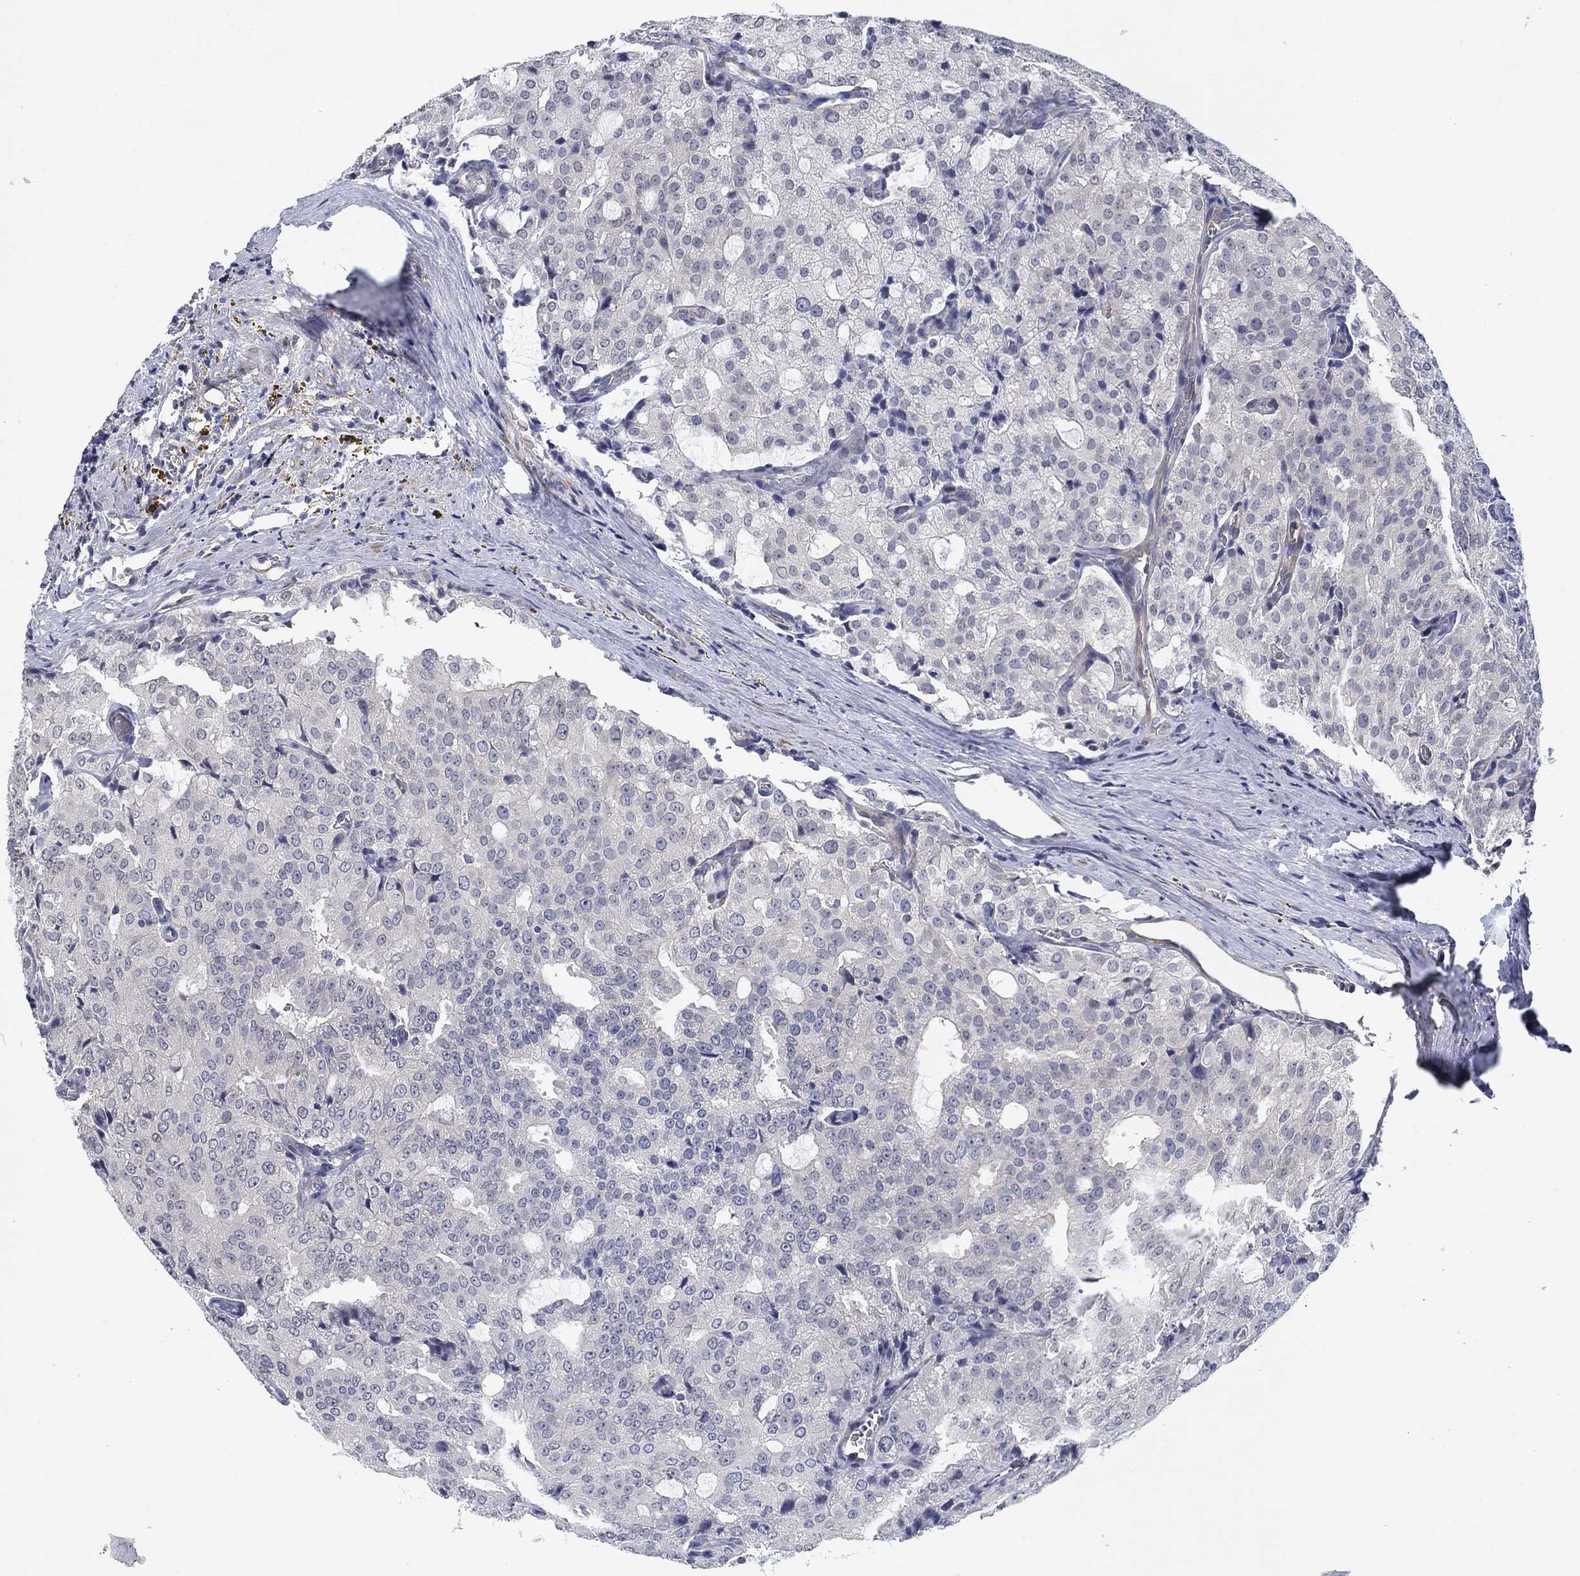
{"staining": {"intensity": "negative", "quantity": "none", "location": "none"}, "tissue": "prostate cancer", "cell_type": "Tumor cells", "image_type": "cancer", "snomed": [{"axis": "morphology", "description": "Adenocarcinoma, NOS"}, {"axis": "topography", "description": "Prostate and seminal vesicle, NOS"}, {"axis": "topography", "description": "Prostate"}], "caption": "This photomicrograph is of adenocarcinoma (prostate) stained with immunohistochemistry (IHC) to label a protein in brown with the nuclei are counter-stained blue. There is no staining in tumor cells.", "gene": "OTUB2", "patient": {"sex": "male", "age": 67}}